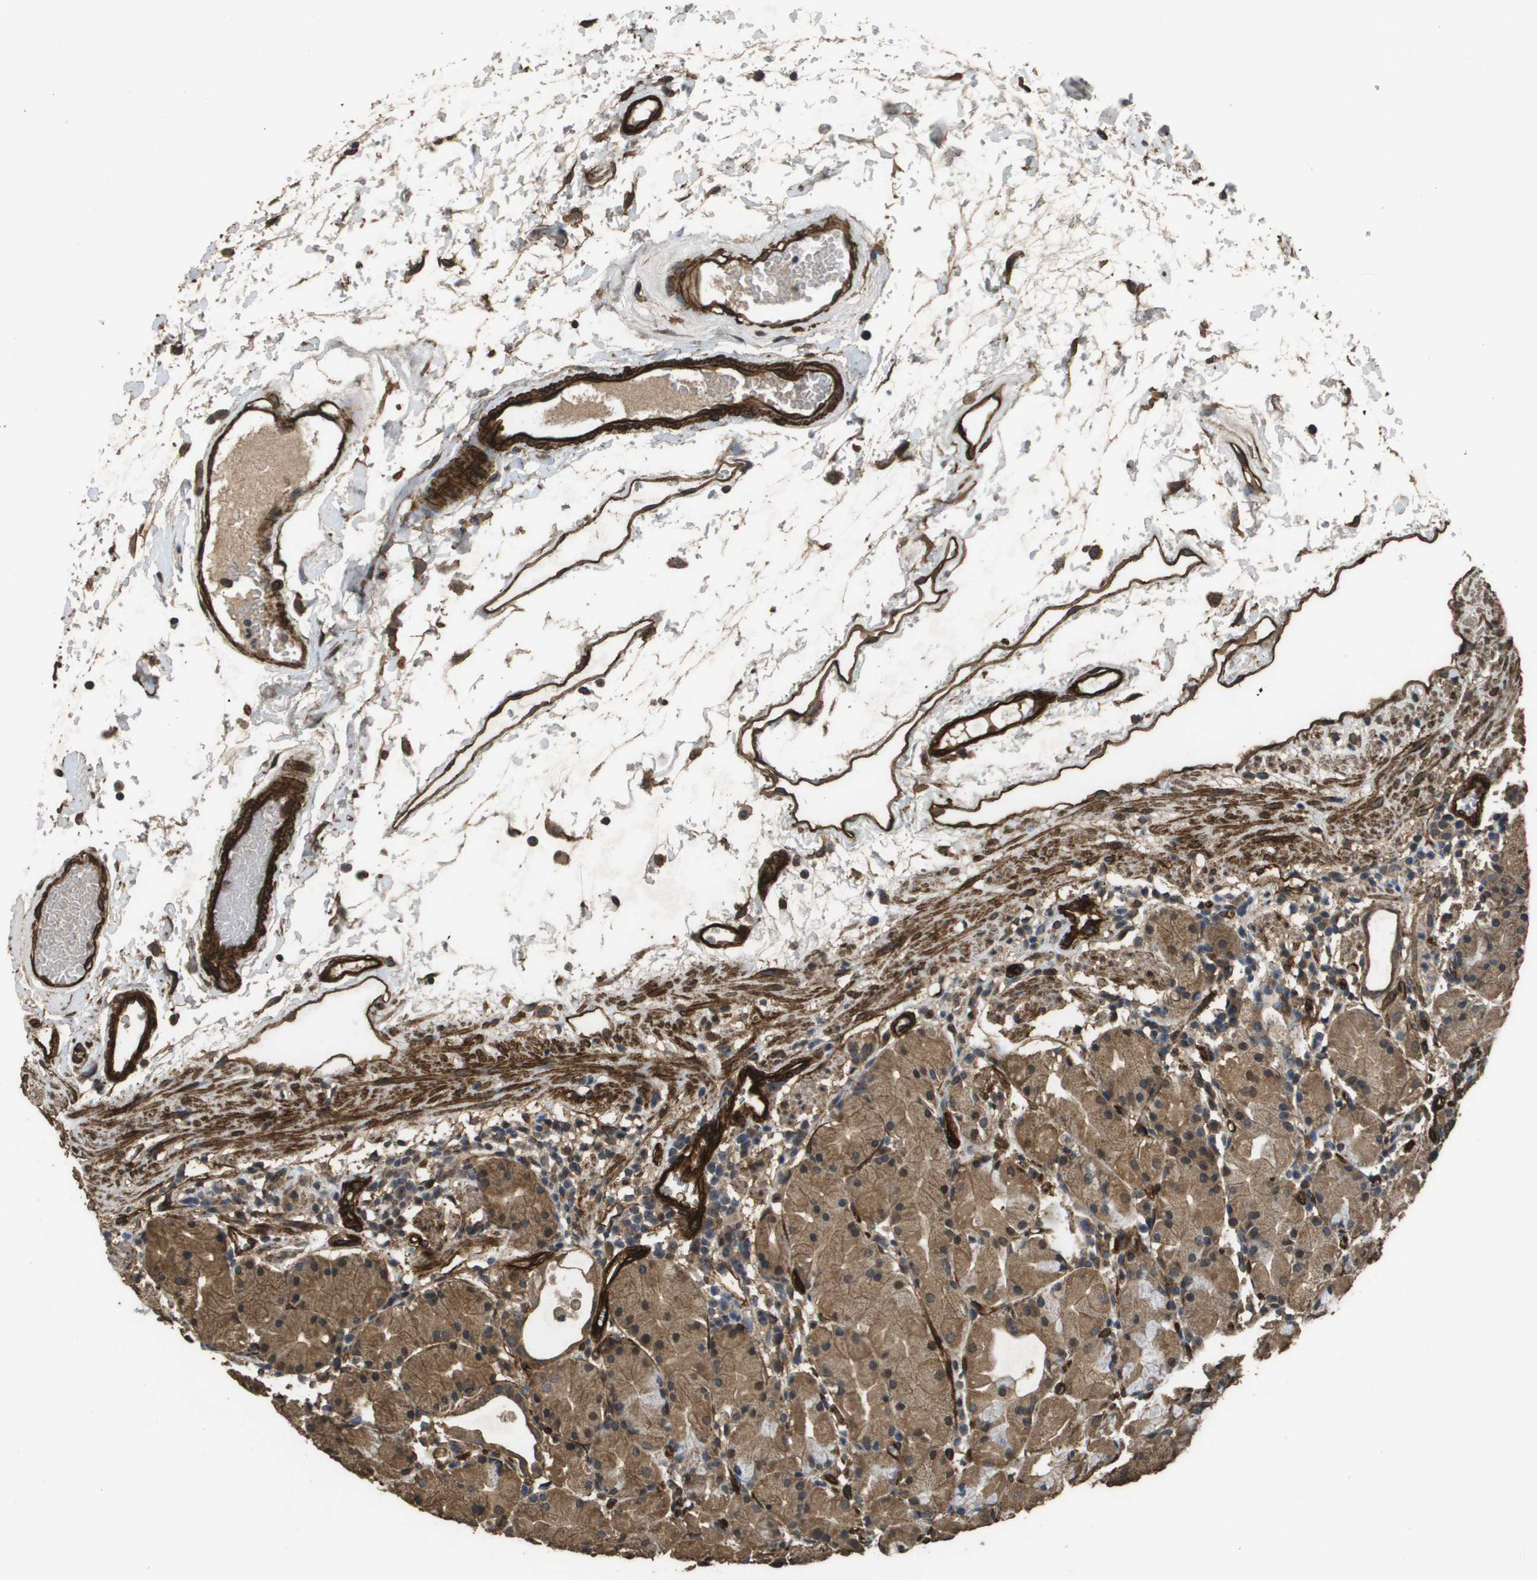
{"staining": {"intensity": "moderate", "quantity": ">75%", "location": "cytoplasmic/membranous,nuclear"}, "tissue": "stomach", "cell_type": "Glandular cells", "image_type": "normal", "snomed": [{"axis": "morphology", "description": "Normal tissue, NOS"}, {"axis": "topography", "description": "Stomach"}, {"axis": "topography", "description": "Stomach, lower"}], "caption": "Immunohistochemical staining of unremarkable human stomach shows moderate cytoplasmic/membranous,nuclear protein expression in approximately >75% of glandular cells.", "gene": "AAMP", "patient": {"sex": "female", "age": 75}}